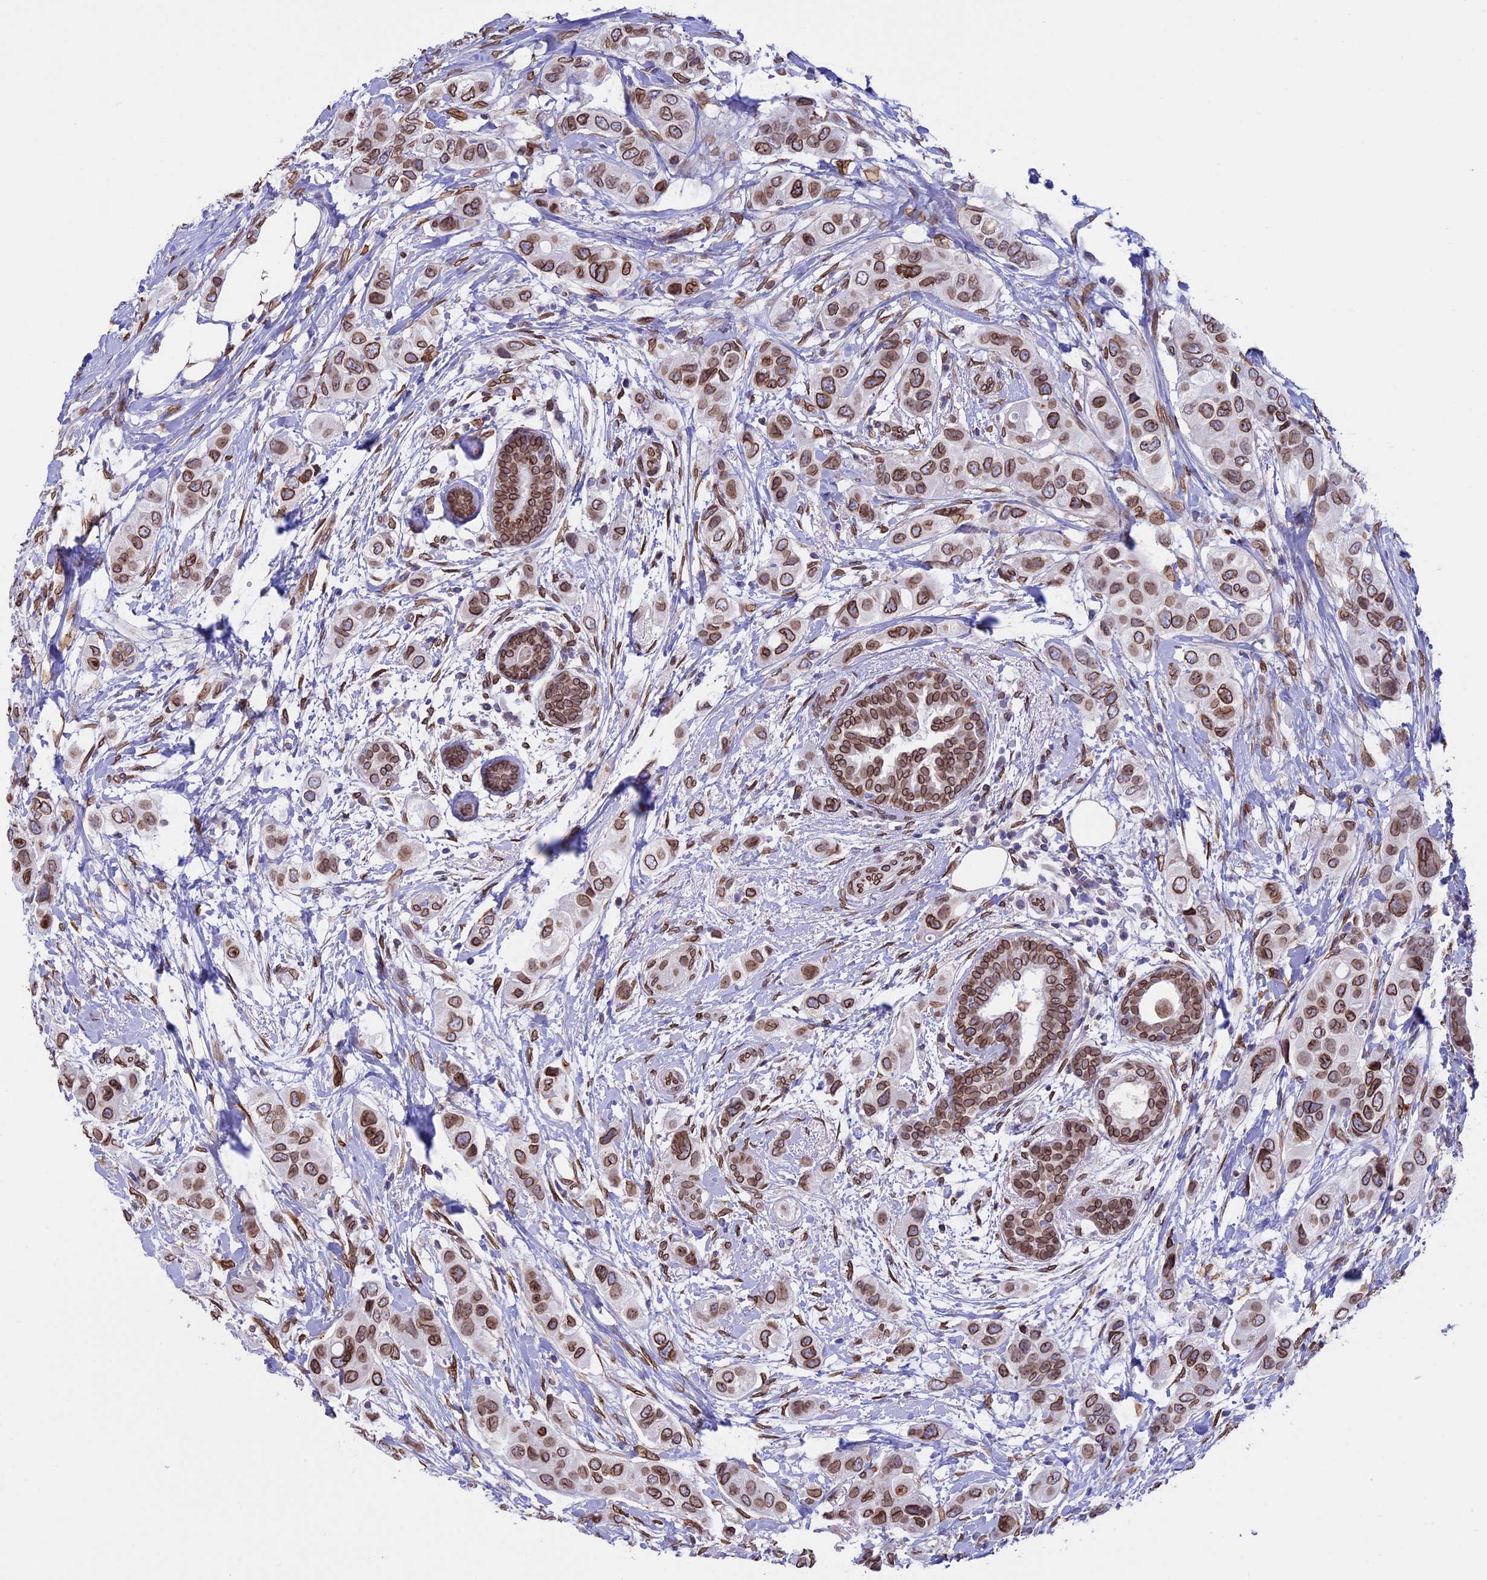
{"staining": {"intensity": "moderate", "quantity": ">75%", "location": "cytoplasmic/membranous,nuclear"}, "tissue": "breast cancer", "cell_type": "Tumor cells", "image_type": "cancer", "snomed": [{"axis": "morphology", "description": "Lobular carcinoma"}, {"axis": "topography", "description": "Breast"}], "caption": "Lobular carcinoma (breast) was stained to show a protein in brown. There is medium levels of moderate cytoplasmic/membranous and nuclear expression in about >75% of tumor cells.", "gene": "TMPRSS7", "patient": {"sex": "female", "age": 51}}